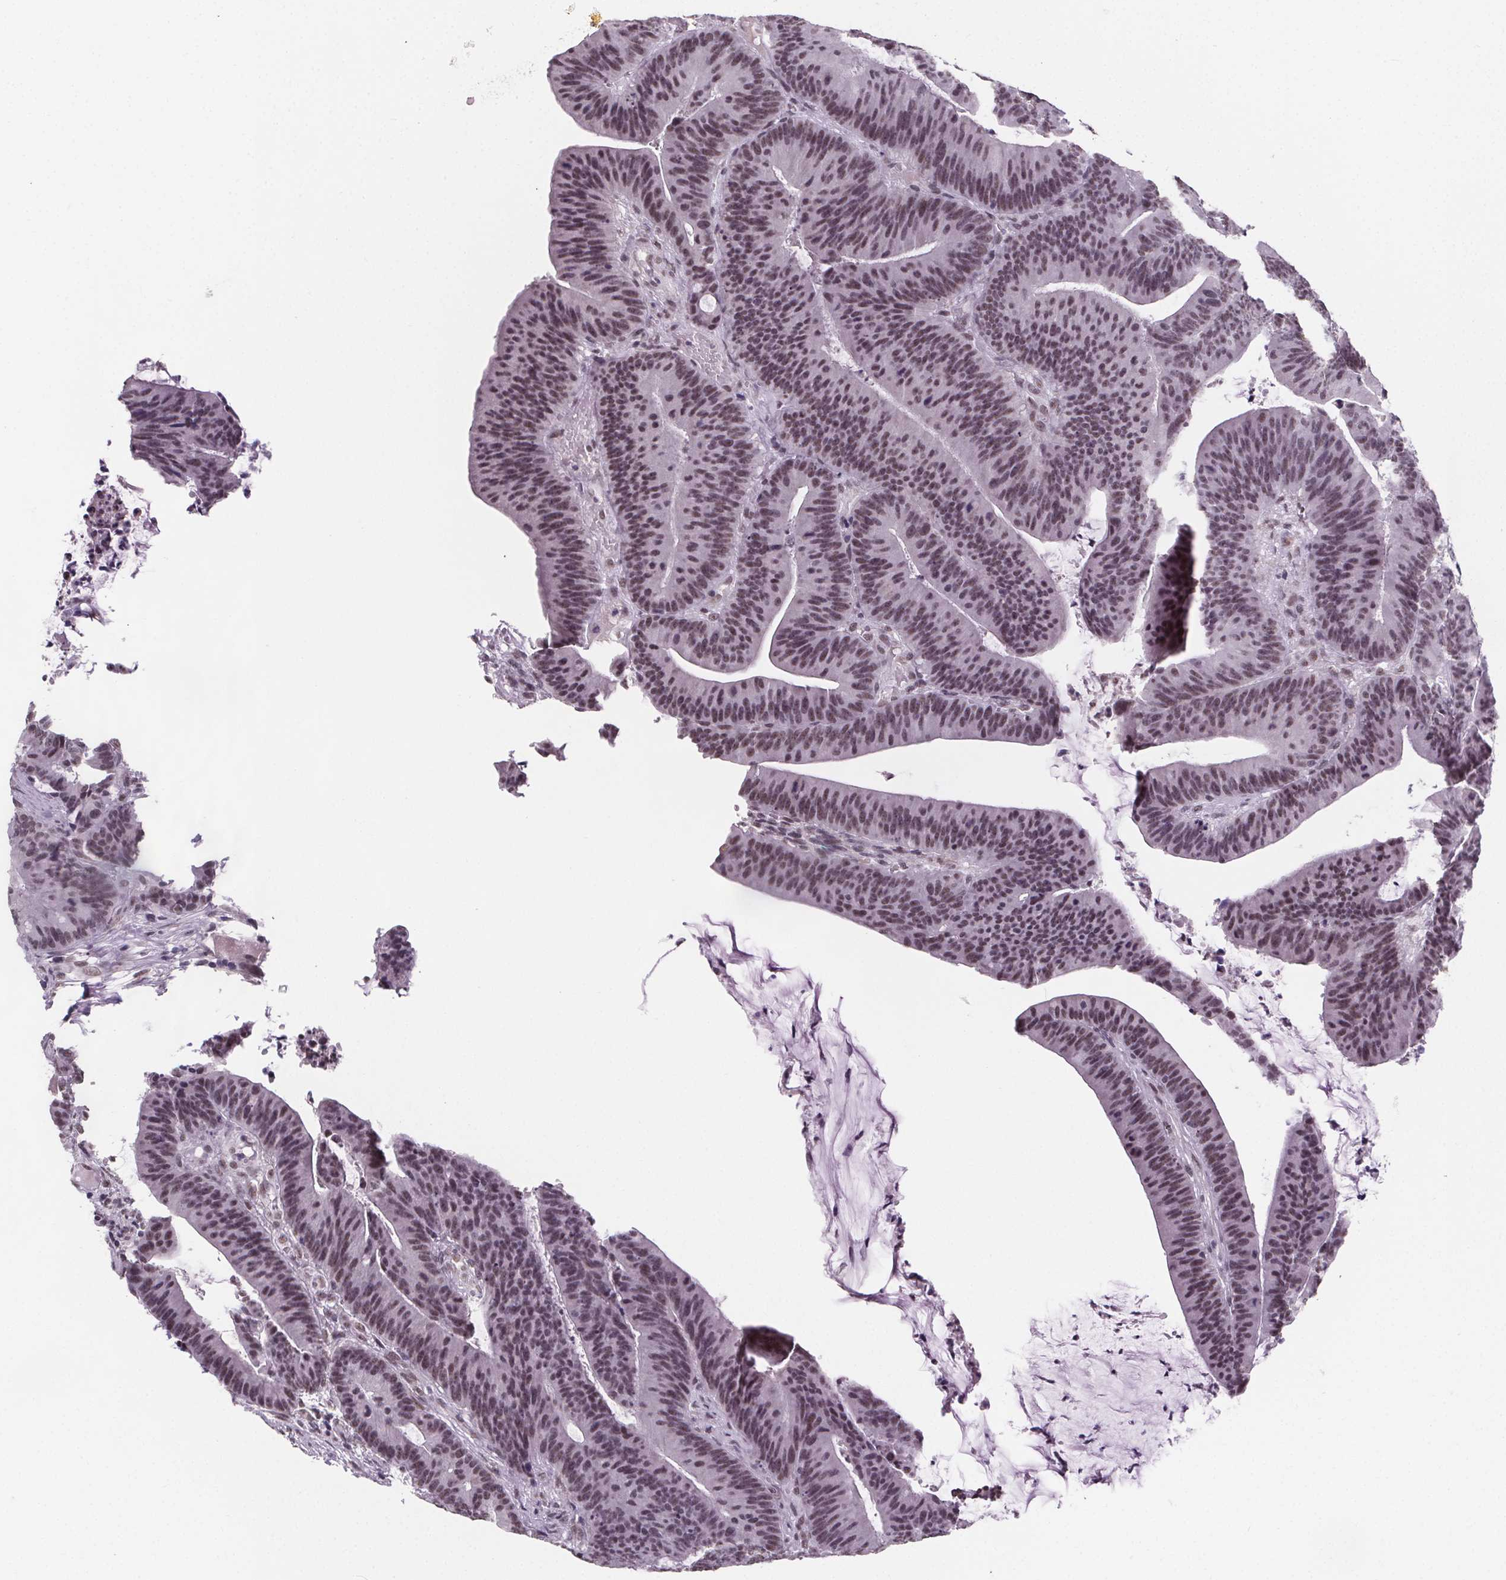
{"staining": {"intensity": "moderate", "quantity": ">75%", "location": "nuclear"}, "tissue": "colorectal cancer", "cell_type": "Tumor cells", "image_type": "cancer", "snomed": [{"axis": "morphology", "description": "Adenocarcinoma, NOS"}, {"axis": "topography", "description": "Colon"}], "caption": "Tumor cells reveal moderate nuclear expression in about >75% of cells in colorectal cancer (adenocarcinoma).", "gene": "ZNF572", "patient": {"sex": "female", "age": 78}}